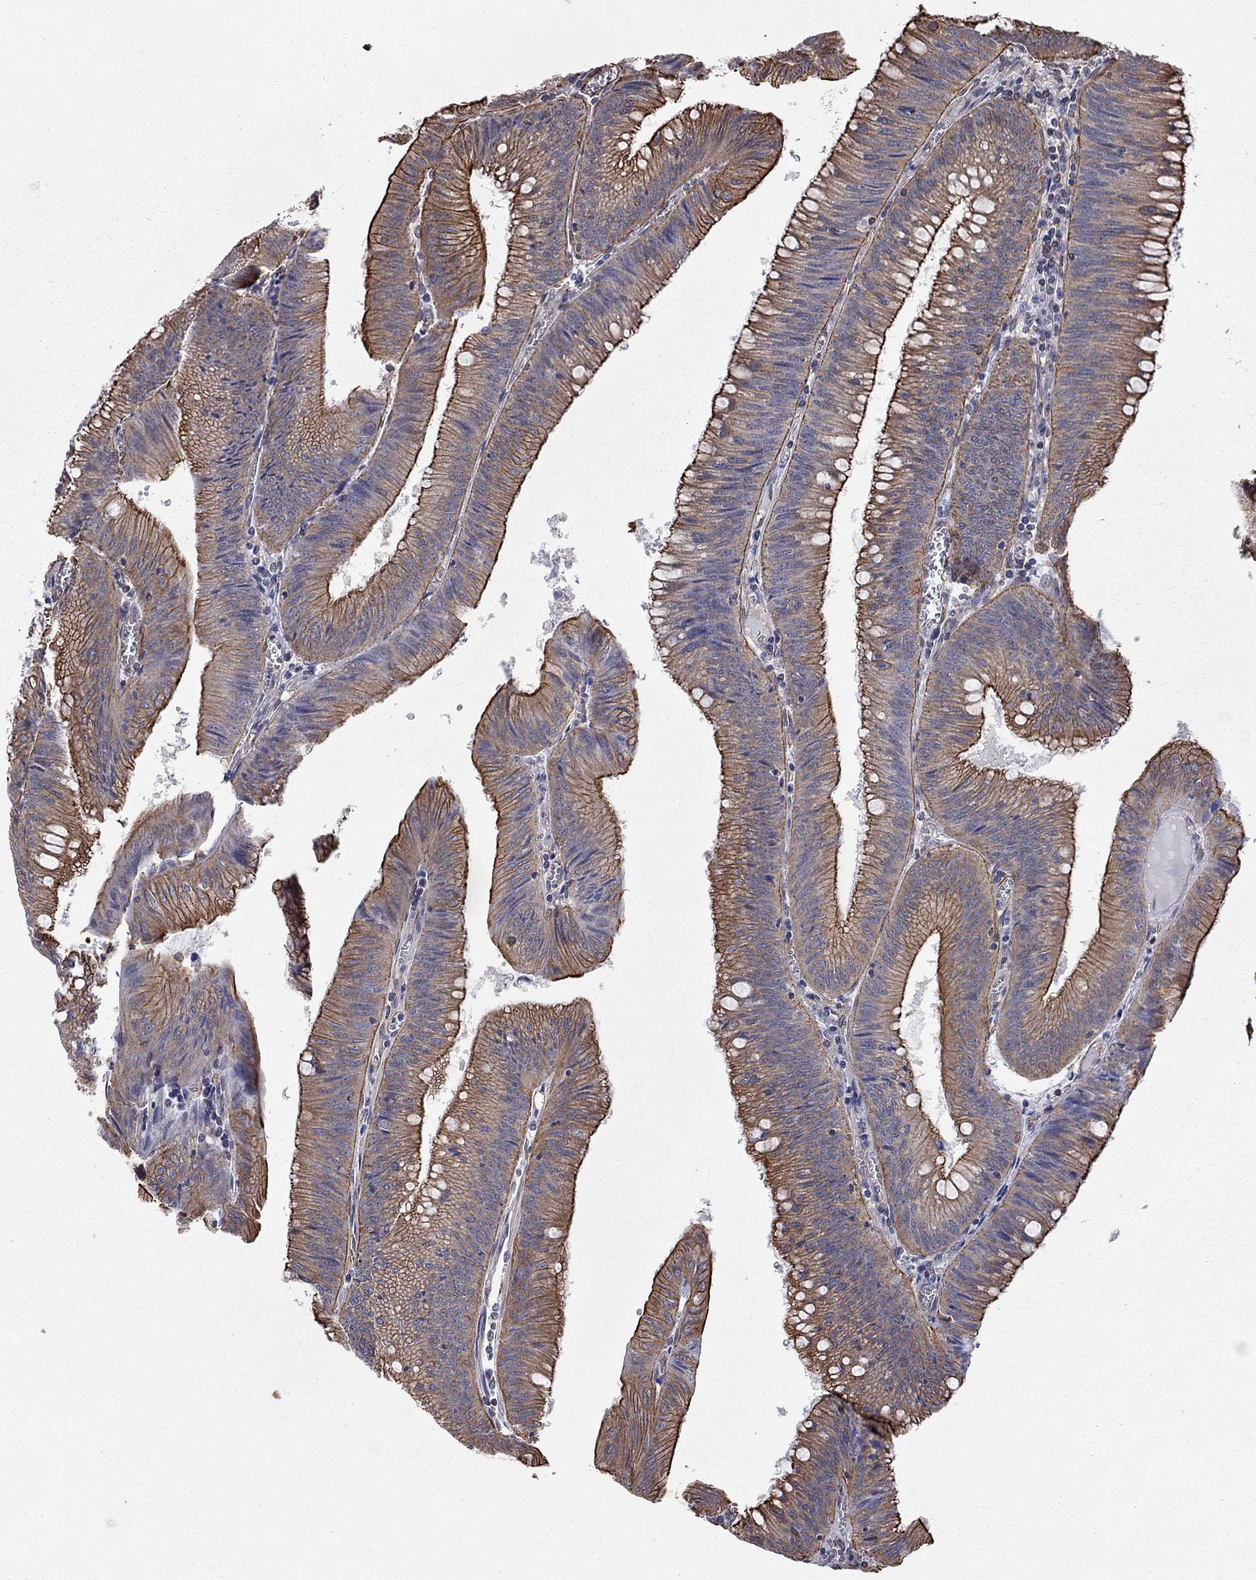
{"staining": {"intensity": "strong", "quantity": "25%-75%", "location": "cytoplasmic/membranous"}, "tissue": "colorectal cancer", "cell_type": "Tumor cells", "image_type": "cancer", "snomed": [{"axis": "morphology", "description": "Adenocarcinoma, NOS"}, {"axis": "topography", "description": "Rectum"}], "caption": "There is high levels of strong cytoplasmic/membranous expression in tumor cells of colorectal adenocarcinoma, as demonstrated by immunohistochemical staining (brown color).", "gene": "BICDL2", "patient": {"sex": "female", "age": 72}}